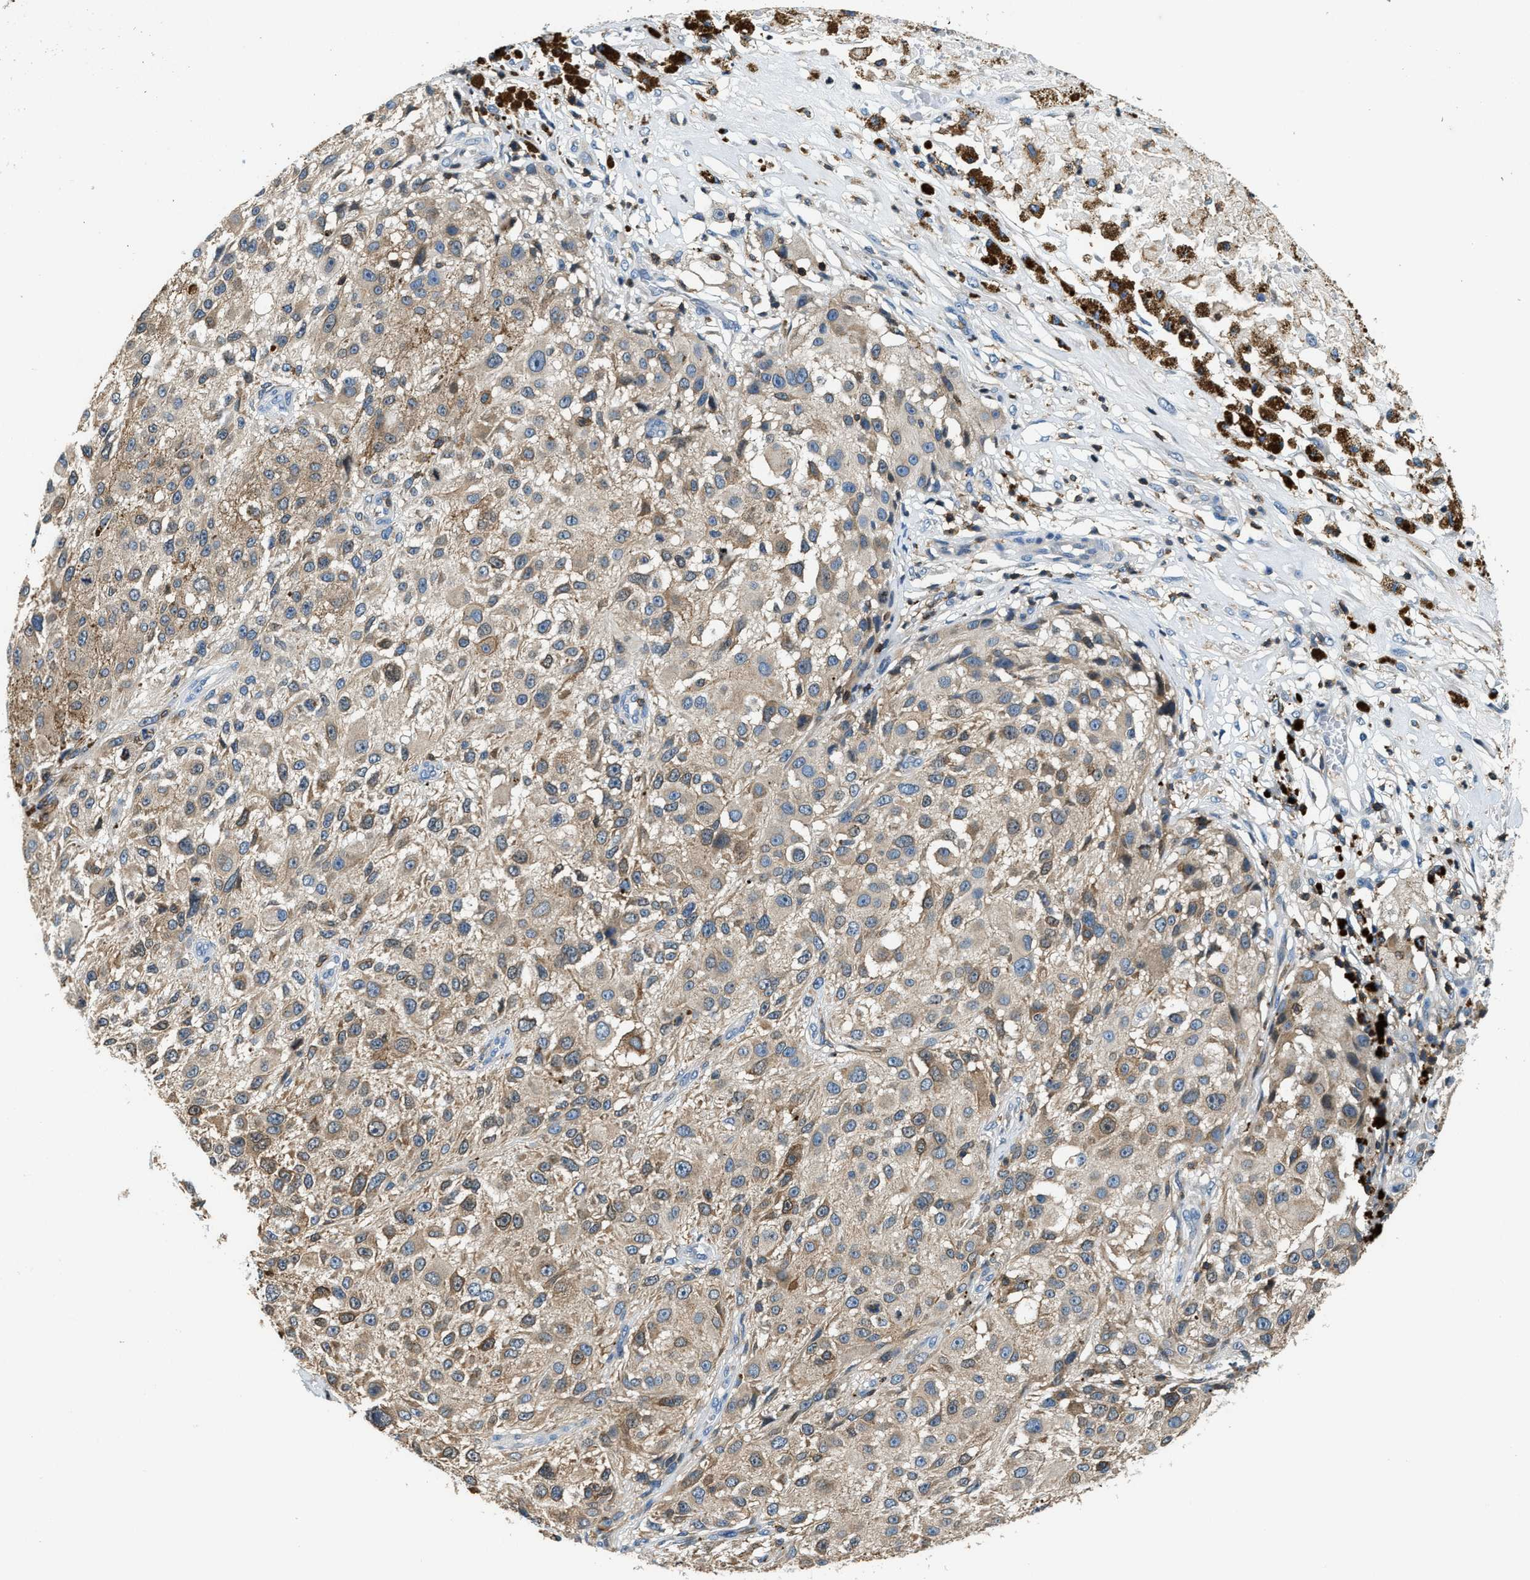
{"staining": {"intensity": "weak", "quantity": ">75%", "location": "cytoplasmic/membranous"}, "tissue": "melanoma", "cell_type": "Tumor cells", "image_type": "cancer", "snomed": [{"axis": "morphology", "description": "Necrosis, NOS"}, {"axis": "morphology", "description": "Malignant melanoma, NOS"}, {"axis": "topography", "description": "Skin"}], "caption": "The immunohistochemical stain highlights weak cytoplasmic/membranous expression in tumor cells of melanoma tissue.", "gene": "MYO1G", "patient": {"sex": "female", "age": 87}}